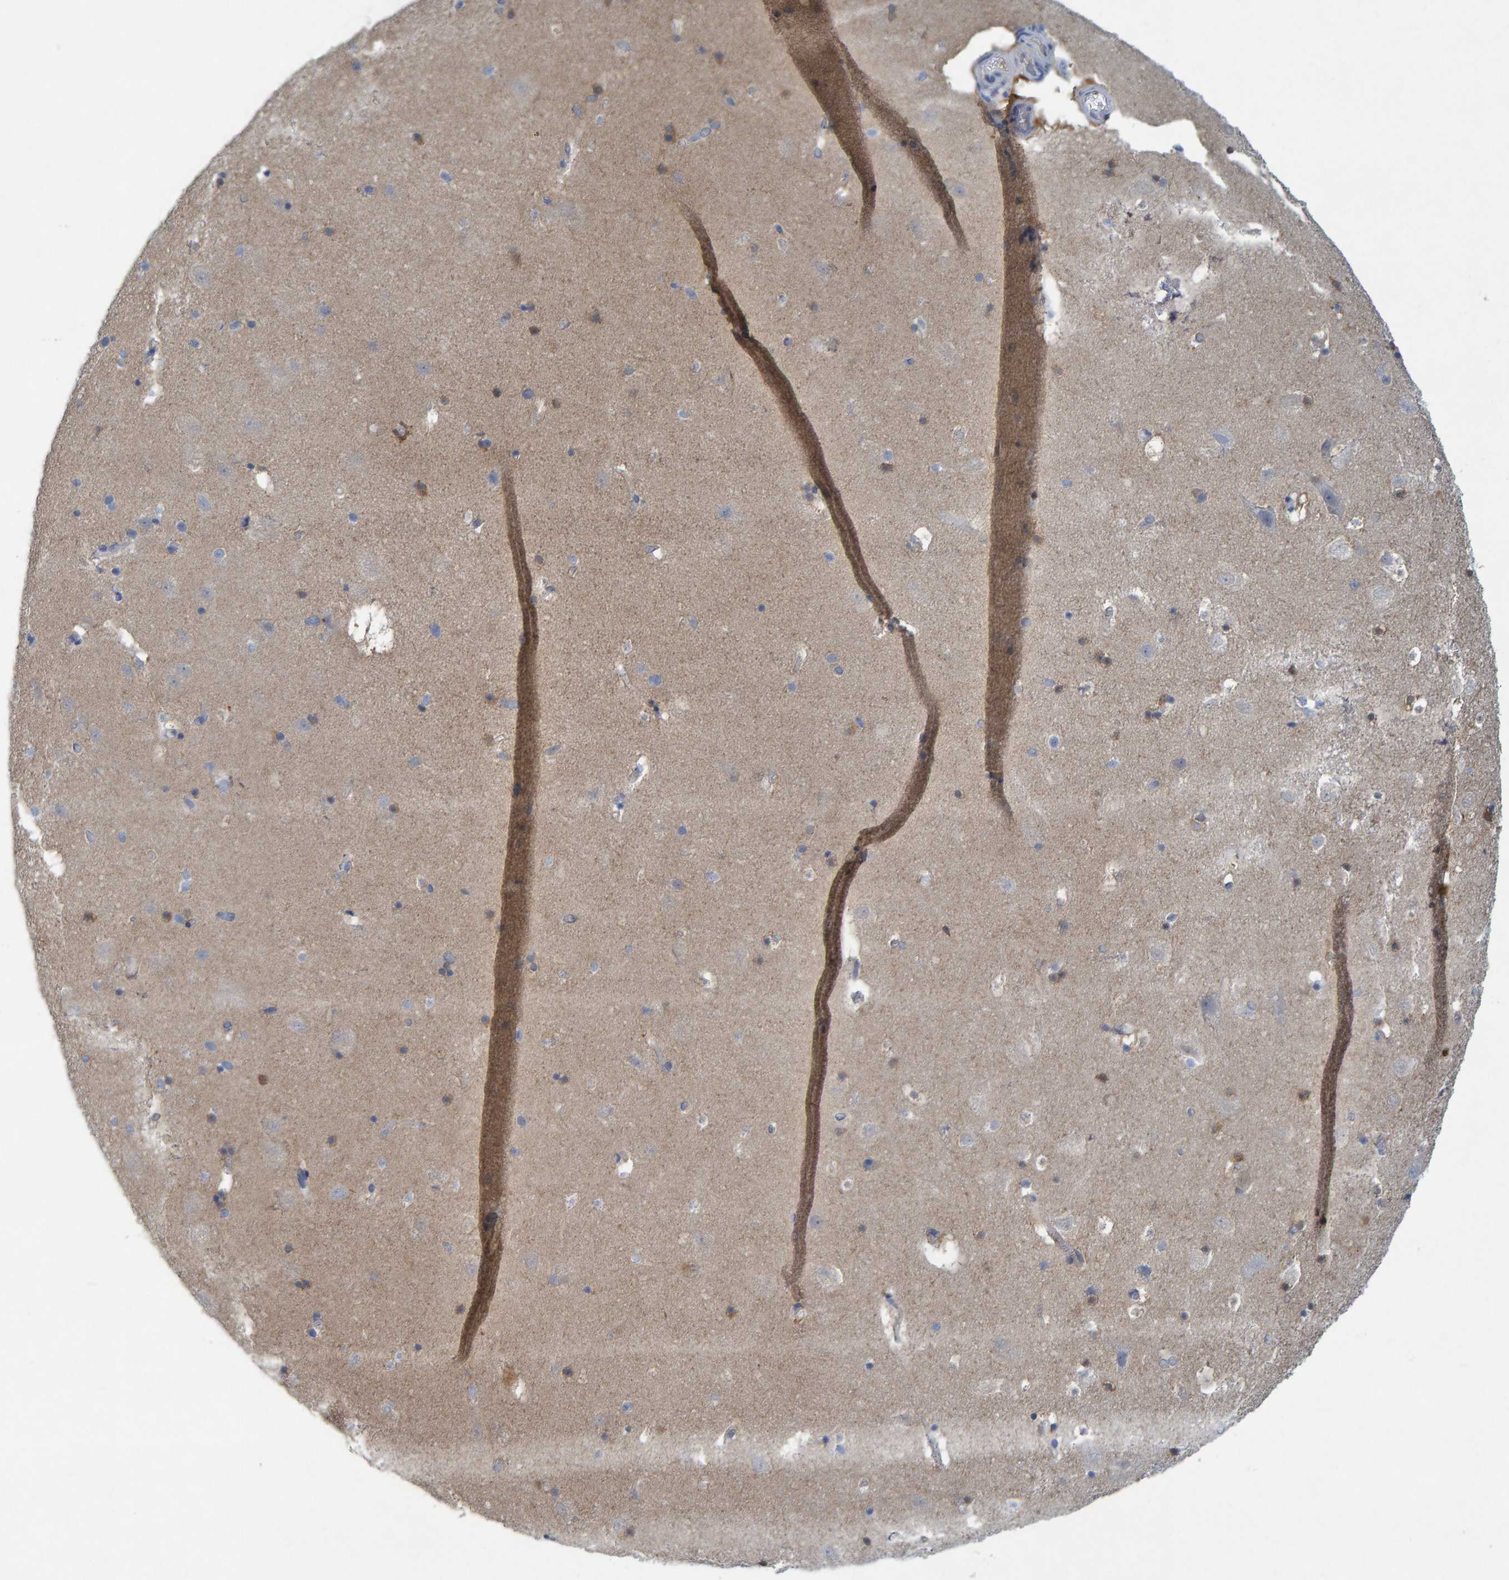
{"staining": {"intensity": "moderate", "quantity": "<25%", "location": "cytoplasmic/membranous,nuclear"}, "tissue": "hippocampus", "cell_type": "Glial cells", "image_type": "normal", "snomed": [{"axis": "morphology", "description": "Normal tissue, NOS"}, {"axis": "topography", "description": "Hippocampus"}], "caption": "Immunohistochemistry (IHC) of unremarkable hippocampus exhibits low levels of moderate cytoplasmic/membranous,nuclear staining in about <25% of glial cells.", "gene": "ALAD", "patient": {"sex": "male", "age": 45}}